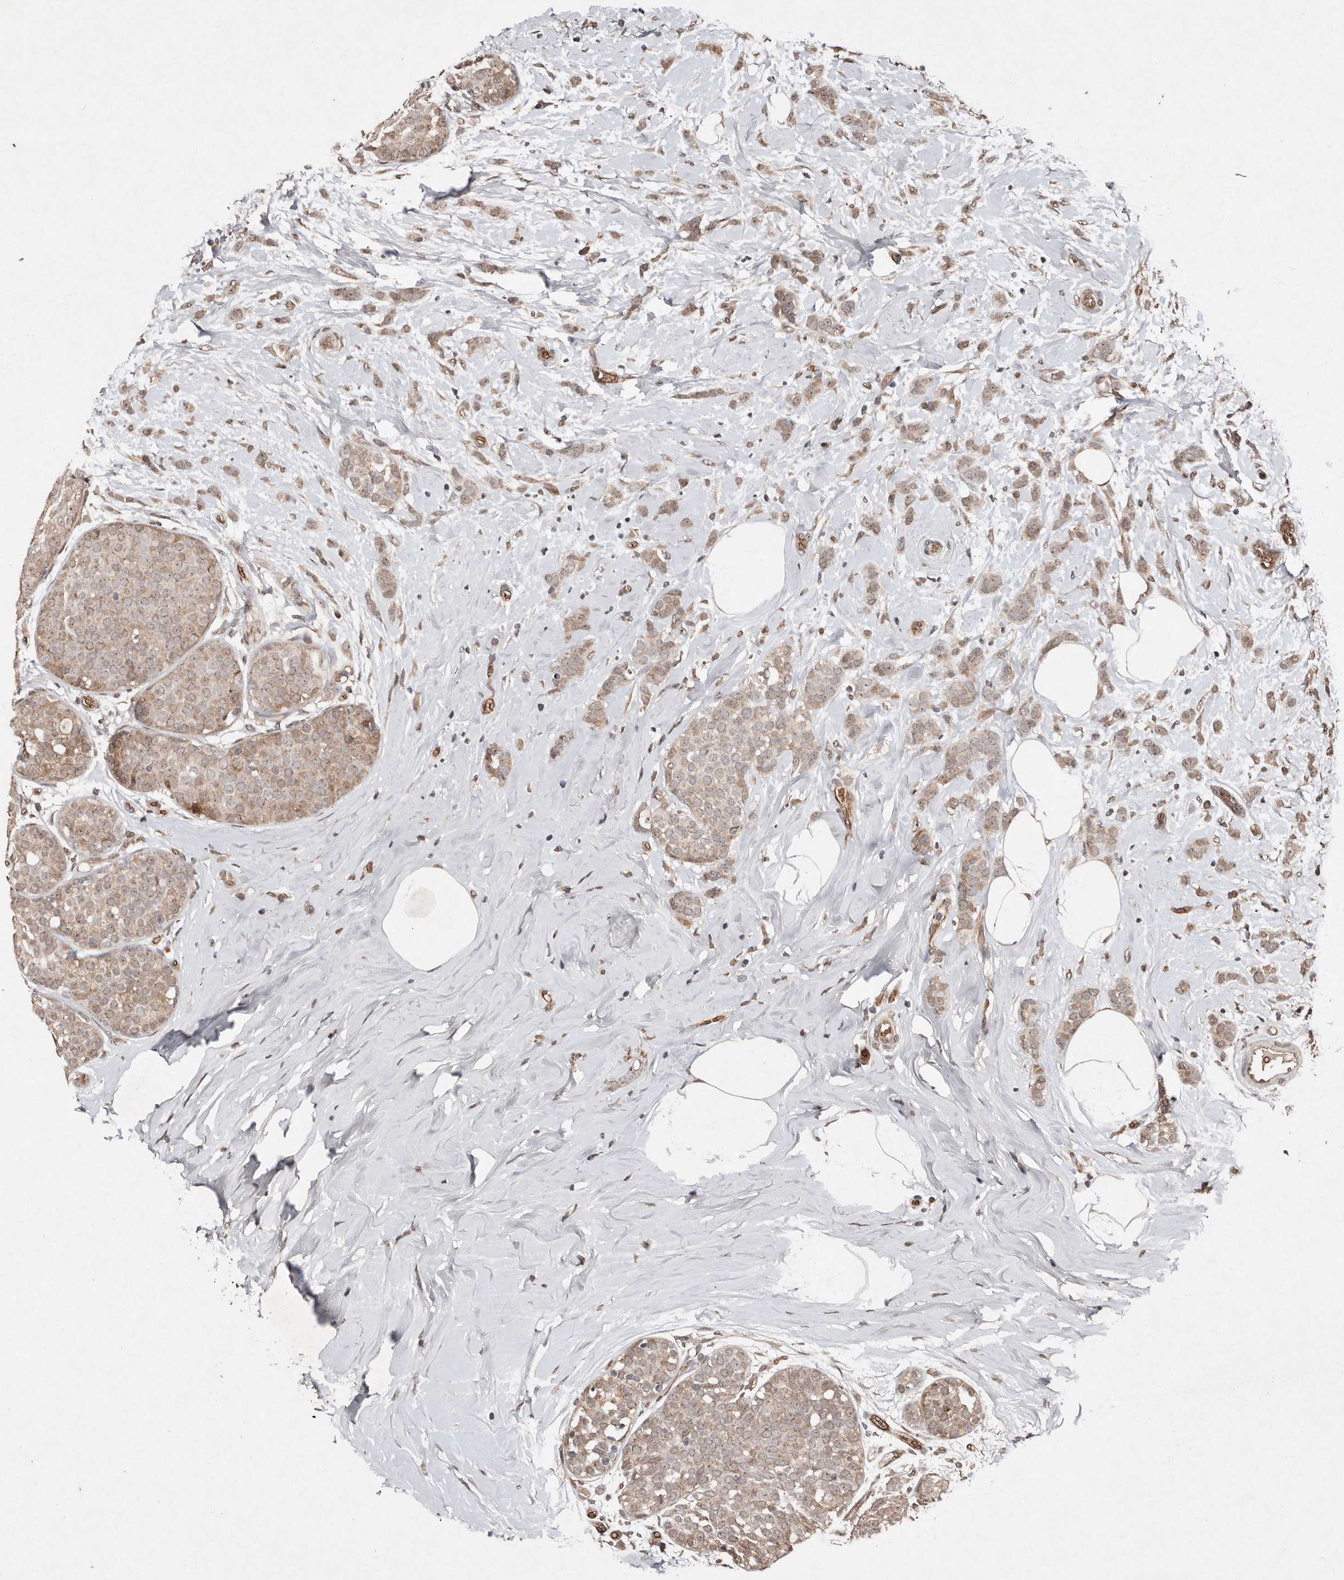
{"staining": {"intensity": "weak", "quantity": ">75%", "location": "cytoplasmic/membranous"}, "tissue": "breast cancer", "cell_type": "Tumor cells", "image_type": "cancer", "snomed": [{"axis": "morphology", "description": "Lobular carcinoma, in situ"}, {"axis": "morphology", "description": "Lobular carcinoma"}, {"axis": "topography", "description": "Breast"}], "caption": "Protein analysis of breast cancer (lobular carcinoma) tissue displays weak cytoplasmic/membranous expression in approximately >75% of tumor cells.", "gene": "DIP2C", "patient": {"sex": "female", "age": 41}}